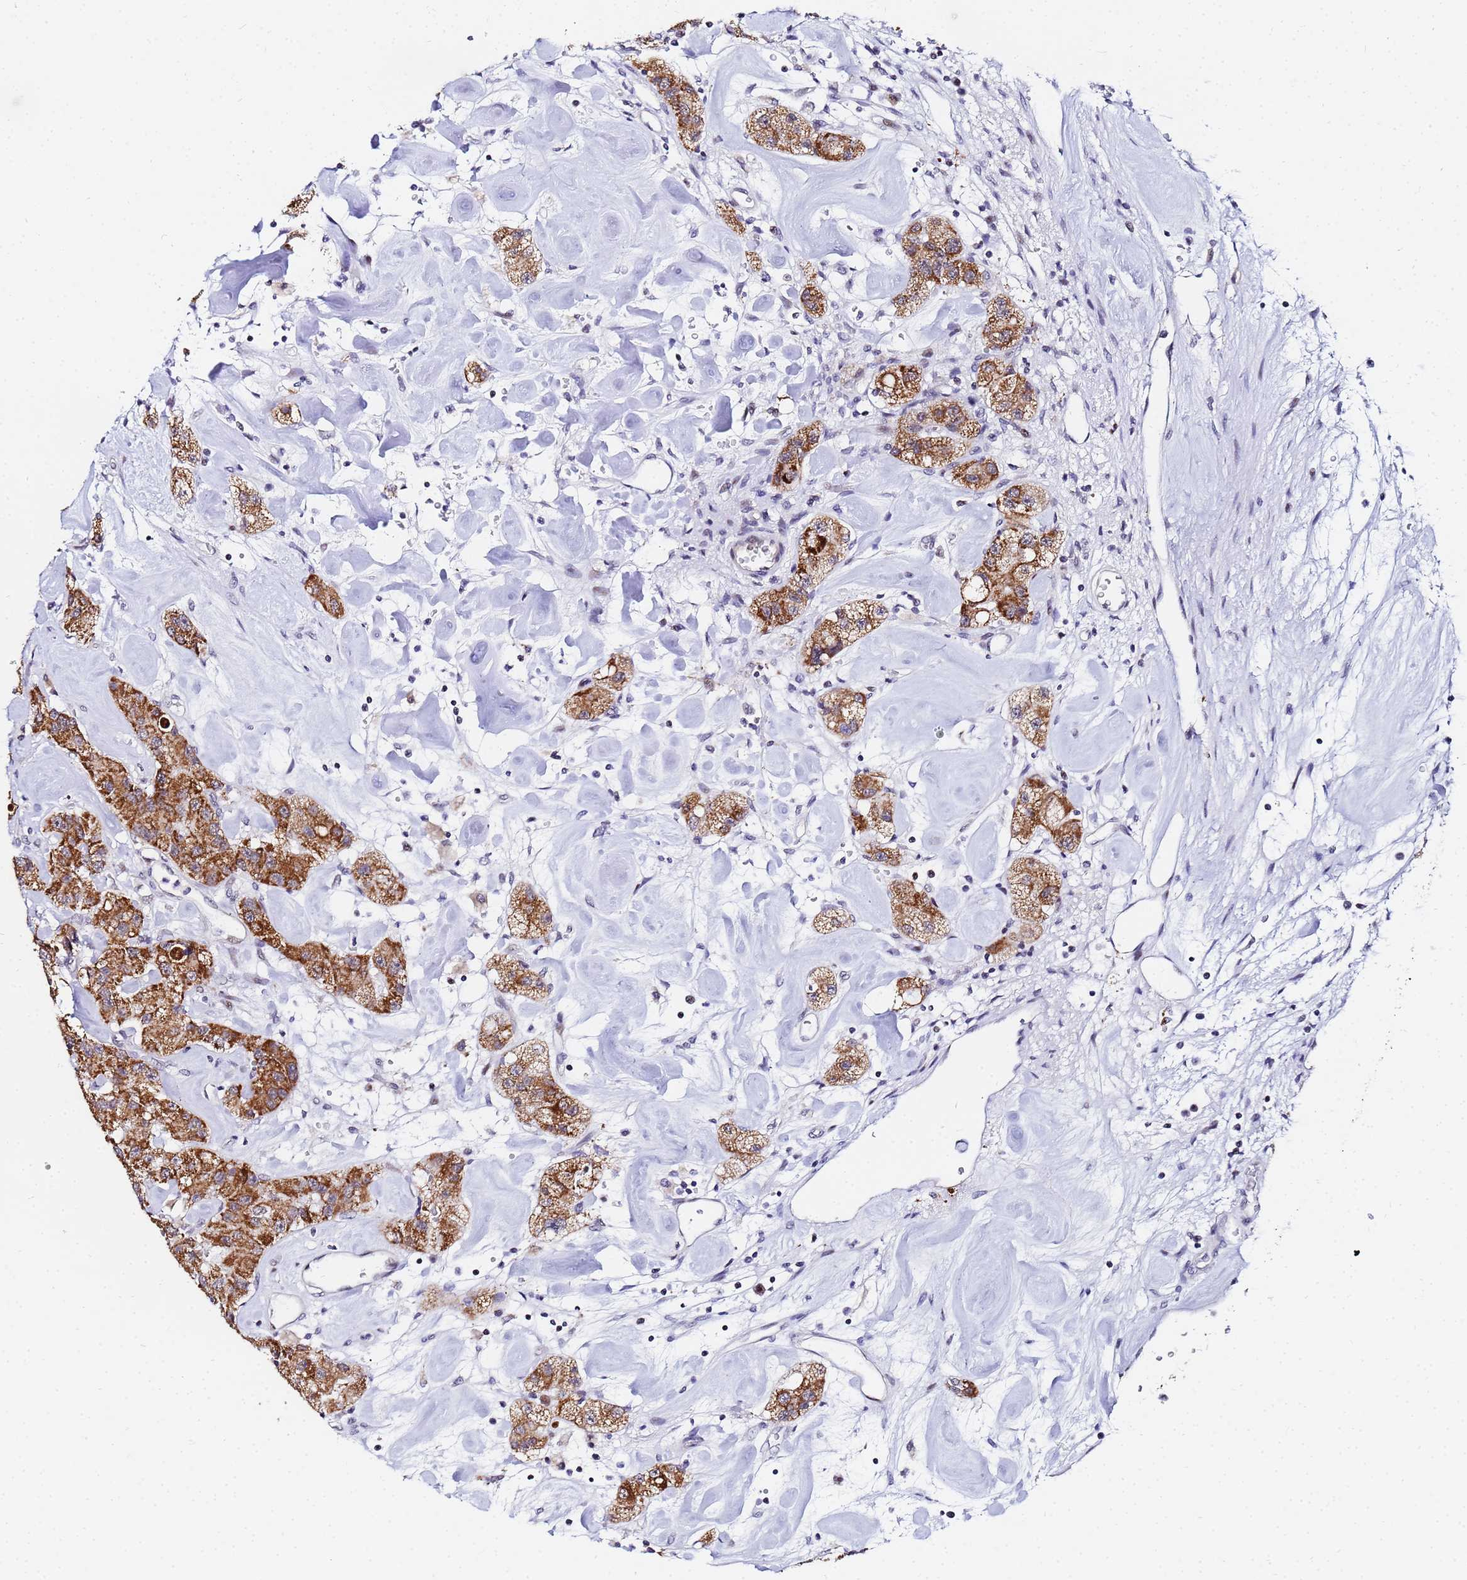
{"staining": {"intensity": "moderate", "quantity": ">75%", "location": "cytoplasmic/membranous"}, "tissue": "carcinoid", "cell_type": "Tumor cells", "image_type": "cancer", "snomed": [{"axis": "morphology", "description": "Carcinoid, malignant, NOS"}, {"axis": "topography", "description": "Pancreas"}], "caption": "Moderate cytoplasmic/membranous positivity for a protein is seen in about >75% of tumor cells of malignant carcinoid using immunohistochemistry (IHC).", "gene": "CKMT1A", "patient": {"sex": "male", "age": 41}}